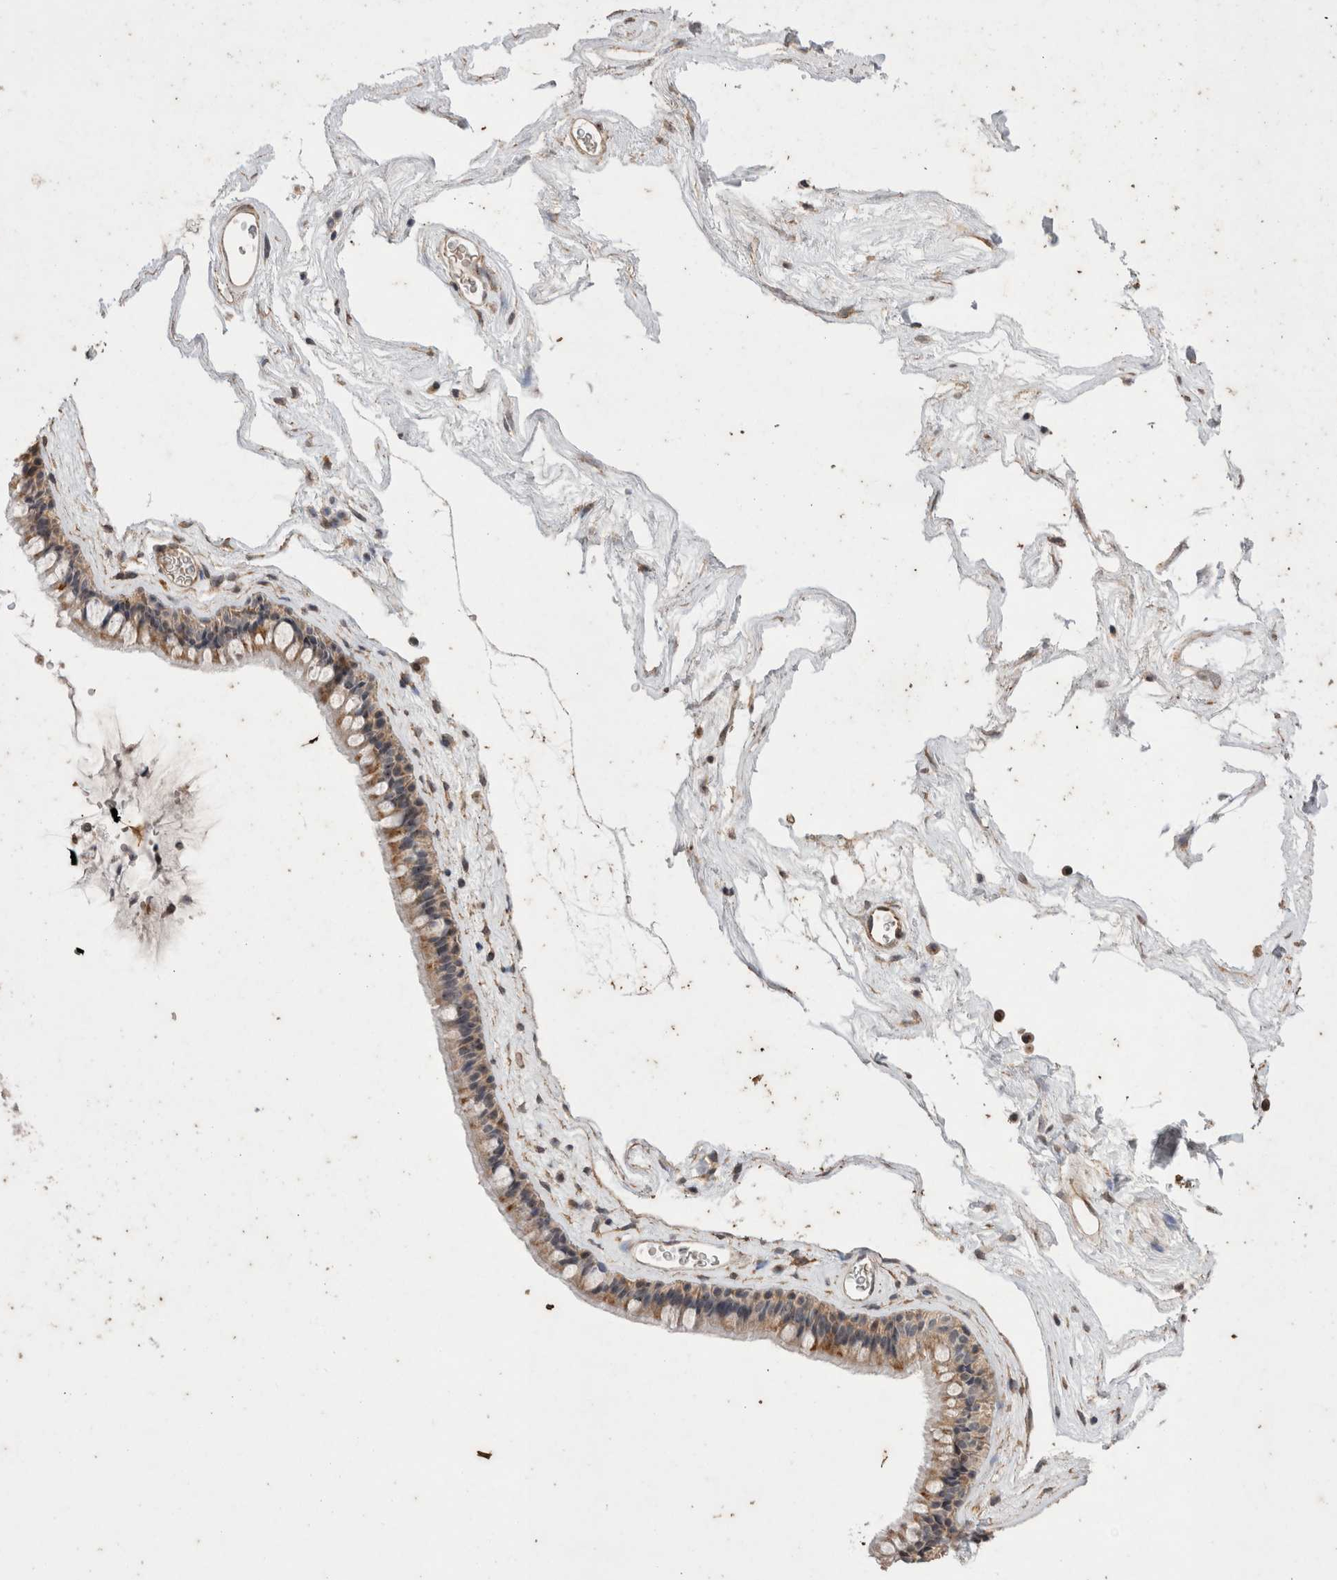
{"staining": {"intensity": "moderate", "quantity": ">75%", "location": "cytoplasmic/membranous,nuclear"}, "tissue": "nasopharynx", "cell_type": "Respiratory epithelial cells", "image_type": "normal", "snomed": [{"axis": "morphology", "description": "Normal tissue, NOS"}, {"axis": "morphology", "description": "Inflammation, NOS"}, {"axis": "topography", "description": "Nasopharynx"}], "caption": "Benign nasopharynx reveals moderate cytoplasmic/membranous,nuclear expression in about >75% of respiratory epithelial cells The protein of interest is shown in brown color, while the nuclei are stained blue..", "gene": "STK11", "patient": {"sex": "male", "age": 48}}